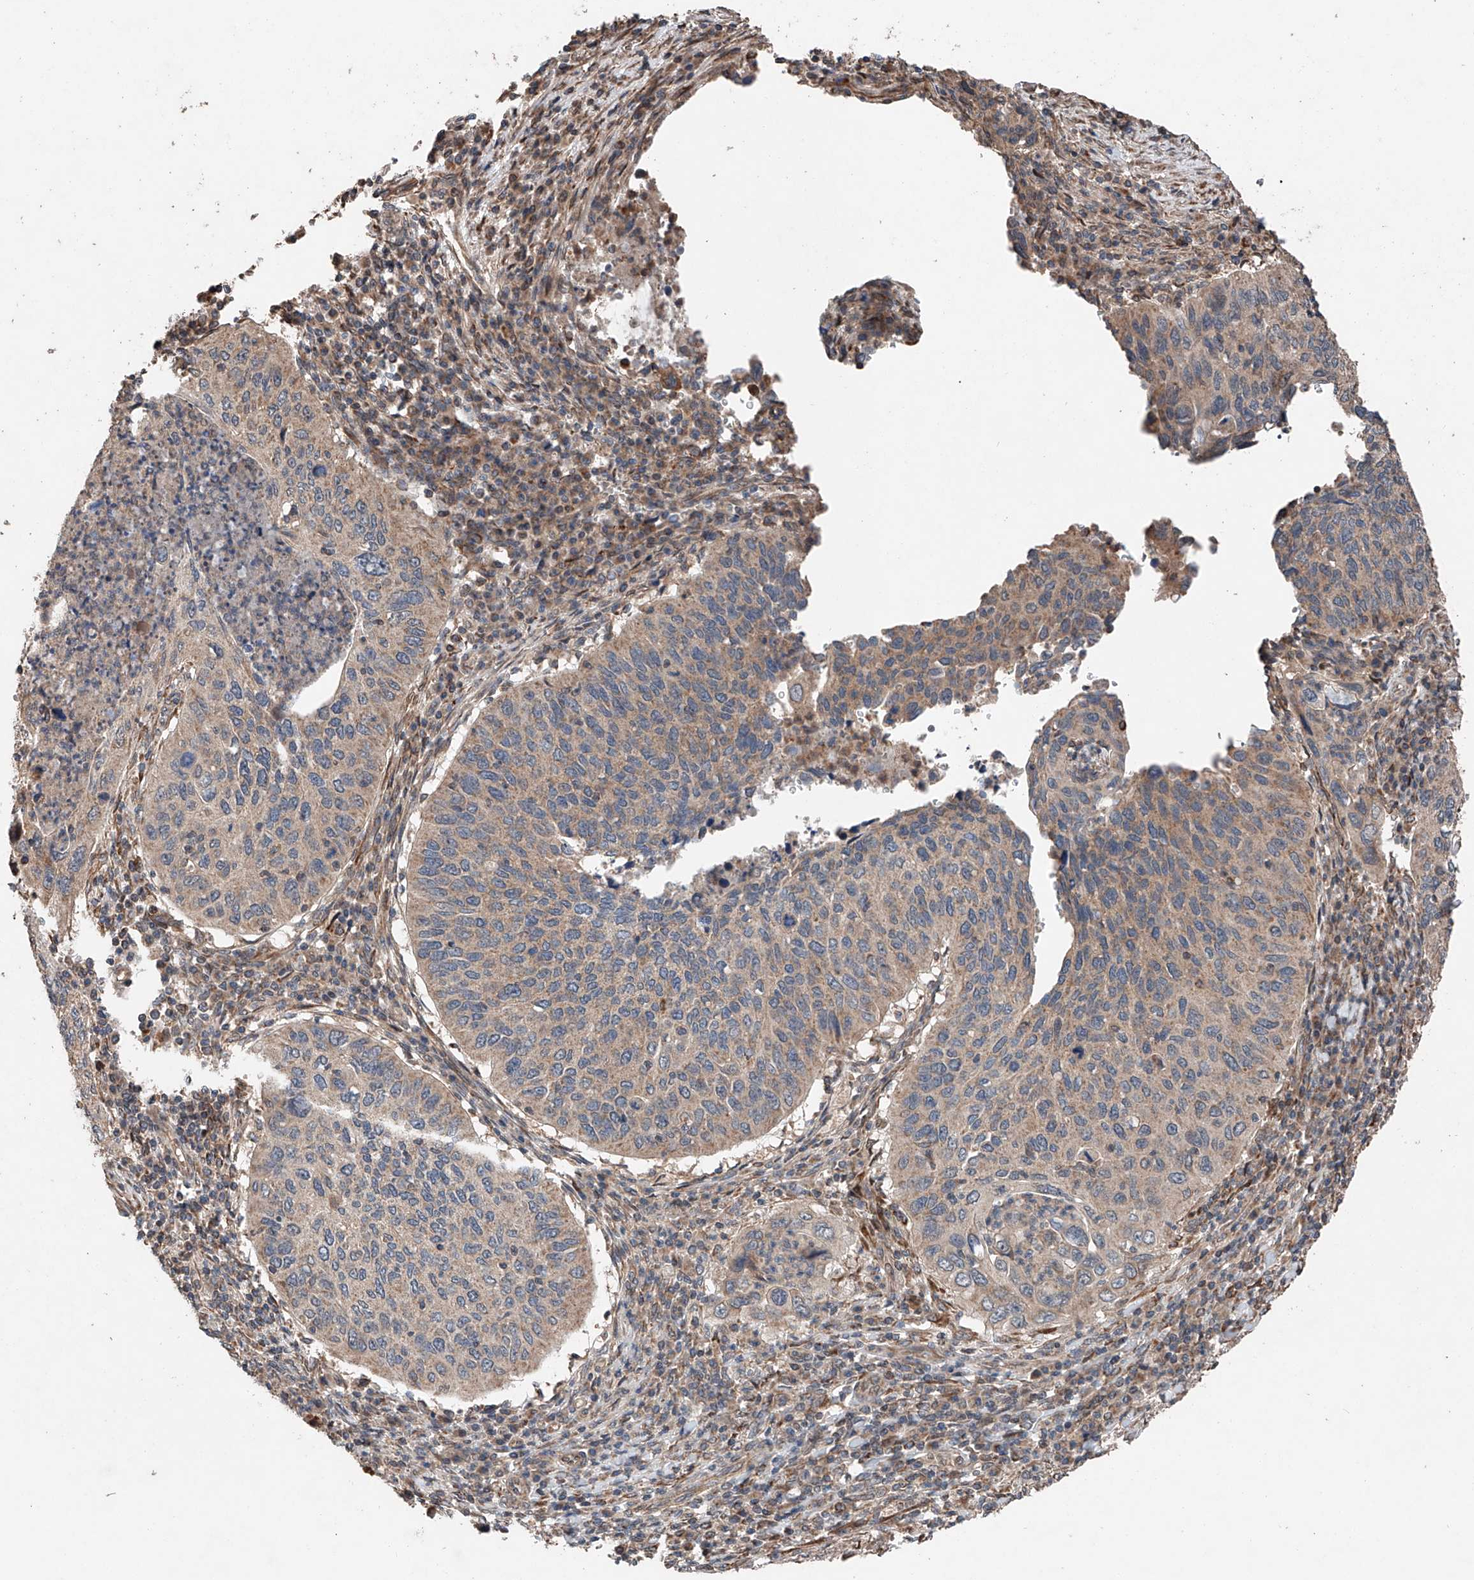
{"staining": {"intensity": "weak", "quantity": ">75%", "location": "cytoplasmic/membranous"}, "tissue": "cervical cancer", "cell_type": "Tumor cells", "image_type": "cancer", "snomed": [{"axis": "morphology", "description": "Squamous cell carcinoma, NOS"}, {"axis": "topography", "description": "Cervix"}], "caption": "A histopathology image of human cervical cancer stained for a protein reveals weak cytoplasmic/membranous brown staining in tumor cells. (DAB (3,3'-diaminobenzidine) IHC, brown staining for protein, blue staining for nuclei).", "gene": "AP4B1", "patient": {"sex": "female", "age": 38}}